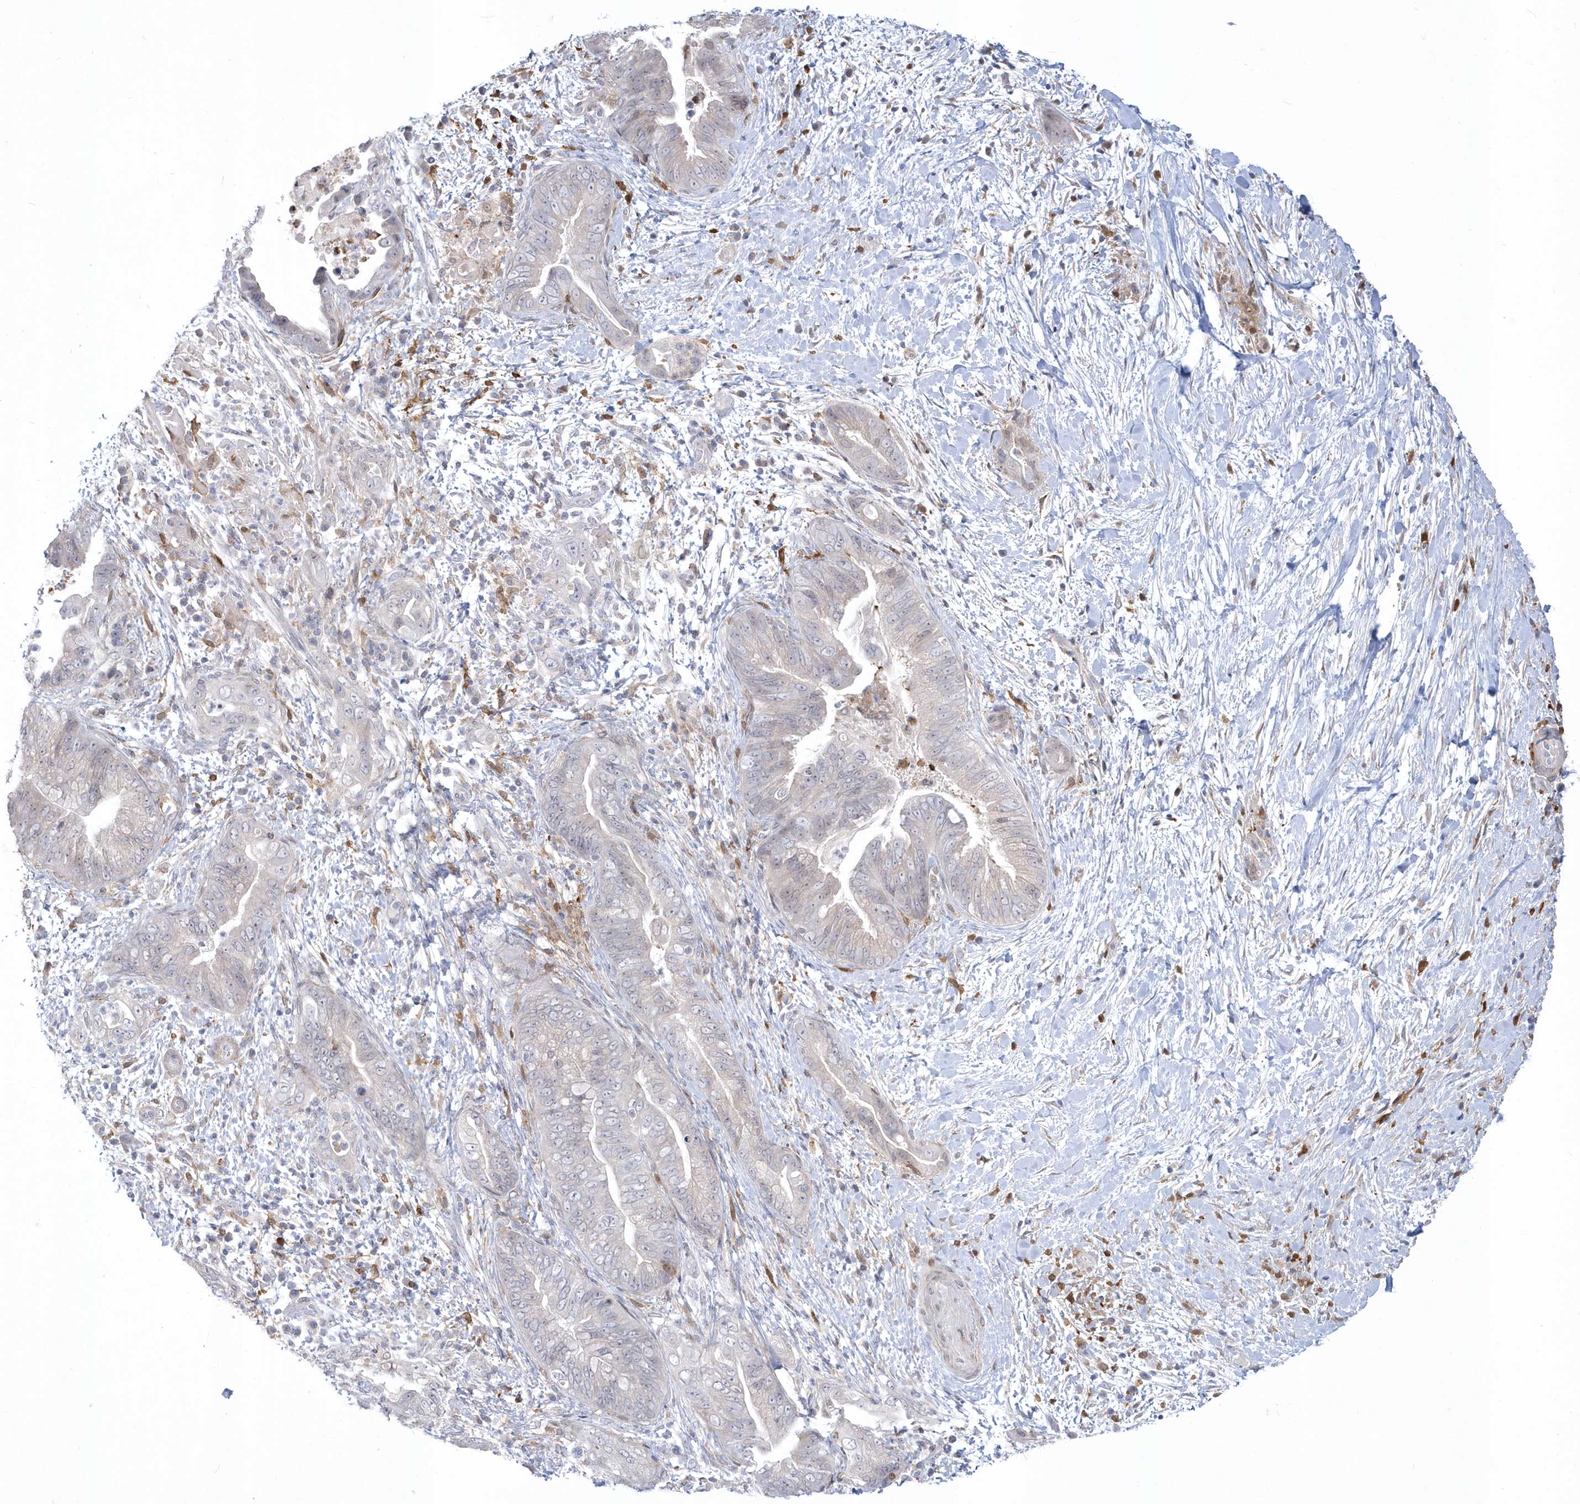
{"staining": {"intensity": "negative", "quantity": "none", "location": "none"}, "tissue": "pancreatic cancer", "cell_type": "Tumor cells", "image_type": "cancer", "snomed": [{"axis": "morphology", "description": "Adenocarcinoma, NOS"}, {"axis": "topography", "description": "Pancreas"}], "caption": "Tumor cells show no significant staining in pancreatic adenocarcinoma.", "gene": "TSPEAR", "patient": {"sex": "male", "age": 75}}